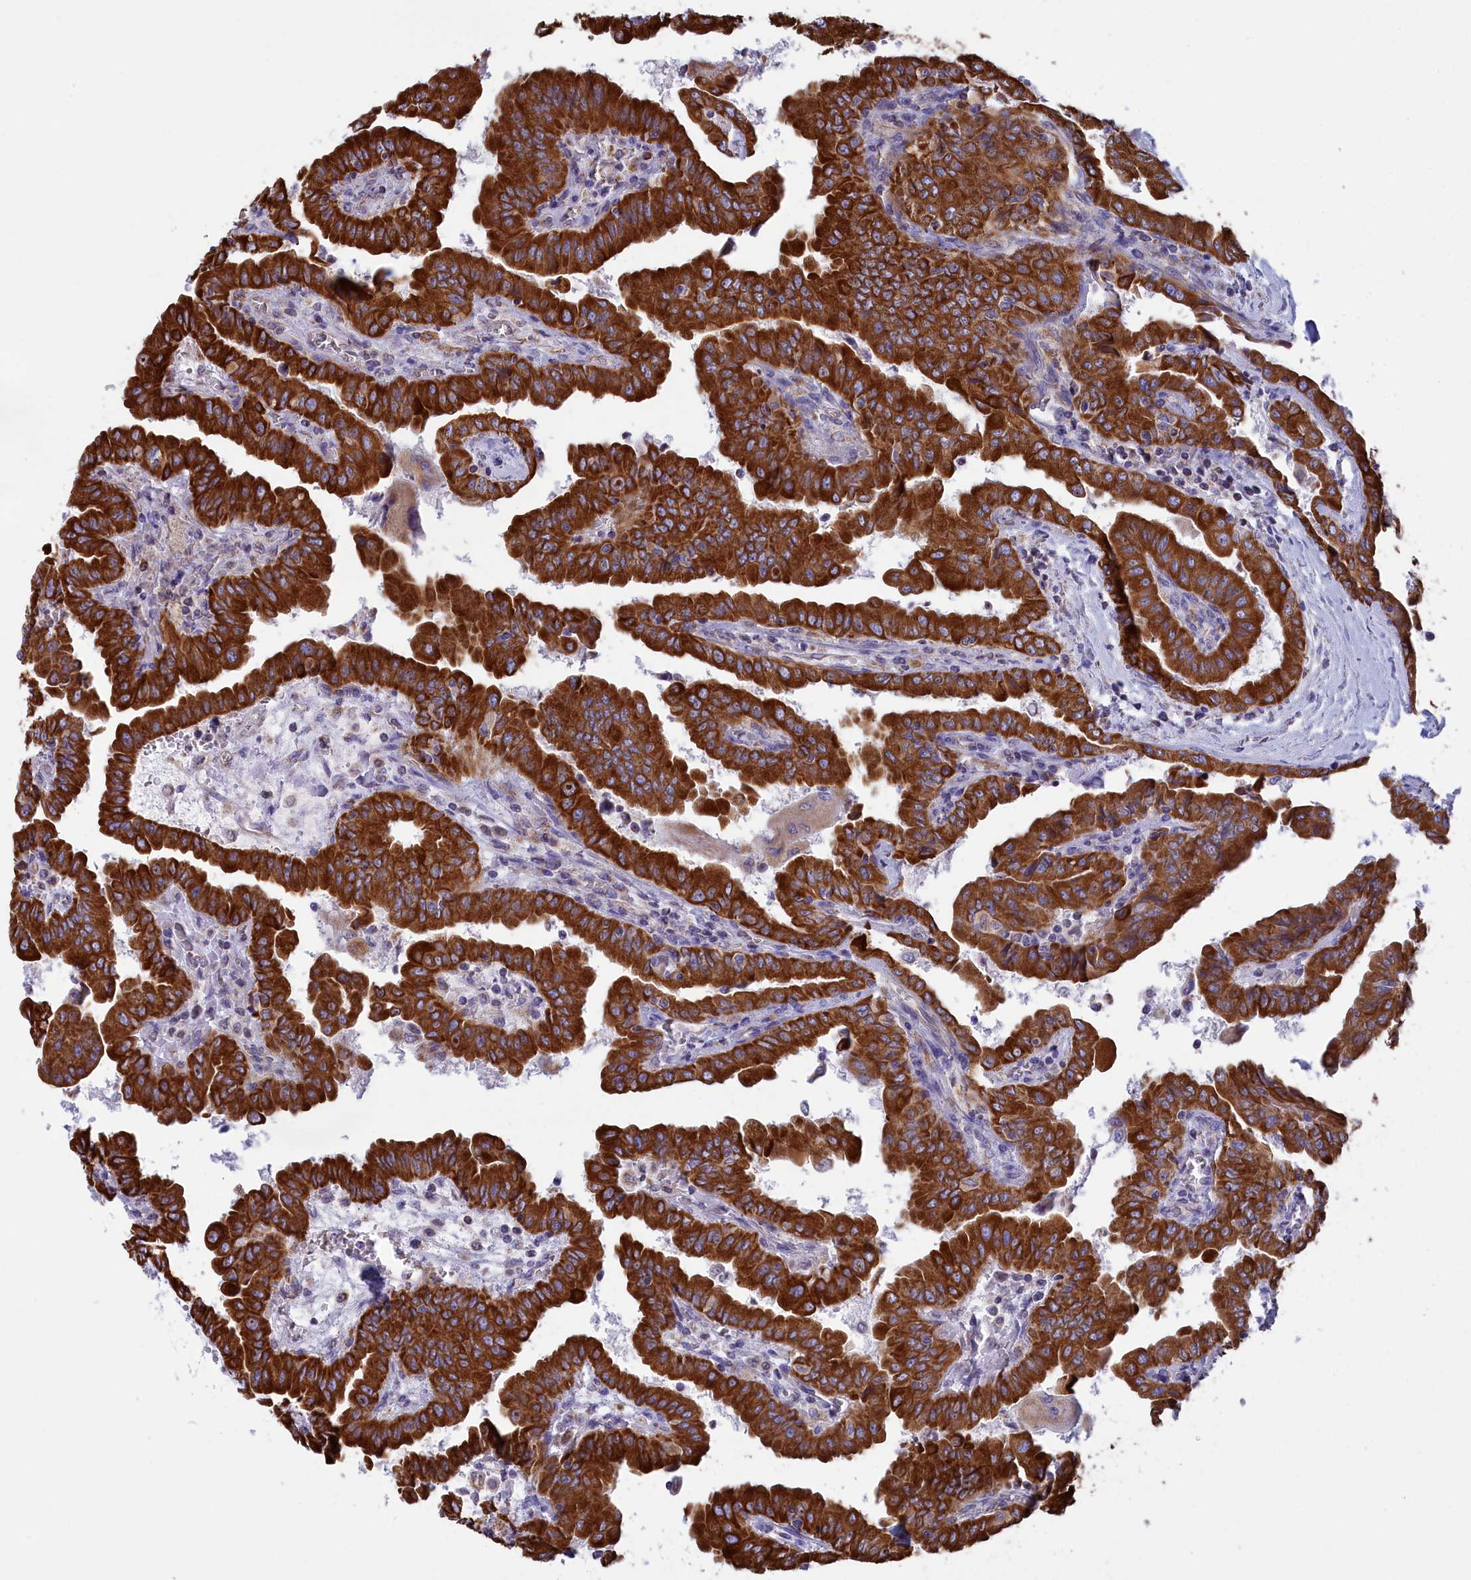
{"staining": {"intensity": "strong", "quantity": ">75%", "location": "cytoplasmic/membranous"}, "tissue": "thyroid cancer", "cell_type": "Tumor cells", "image_type": "cancer", "snomed": [{"axis": "morphology", "description": "Papillary adenocarcinoma, NOS"}, {"axis": "topography", "description": "Thyroid gland"}], "caption": "Immunohistochemistry (IHC) (DAB) staining of human thyroid papillary adenocarcinoma exhibits strong cytoplasmic/membranous protein expression in about >75% of tumor cells.", "gene": "GATB", "patient": {"sex": "male", "age": 33}}